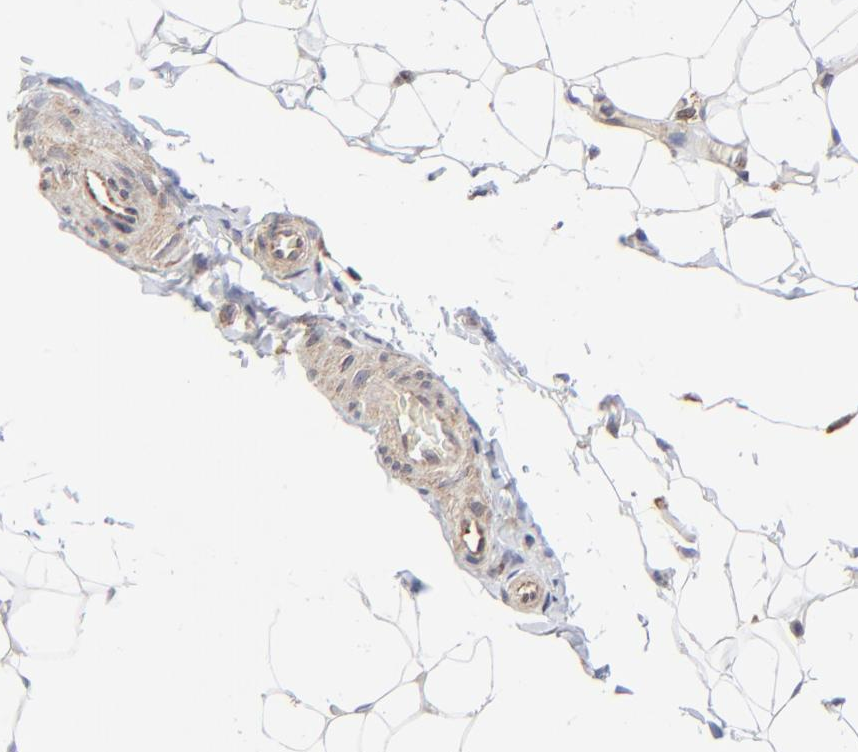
{"staining": {"intensity": "moderate", "quantity": "<25%", "location": "cytoplasmic/membranous"}, "tissue": "adipose tissue", "cell_type": "Adipocytes", "image_type": "normal", "snomed": [{"axis": "morphology", "description": "Normal tissue, NOS"}, {"axis": "topography", "description": "Soft tissue"}], "caption": "Immunohistochemistry (IHC) photomicrograph of normal human adipose tissue stained for a protein (brown), which displays low levels of moderate cytoplasmic/membranous expression in about <25% of adipocytes.", "gene": "ELP2", "patient": {"sex": "male", "age": 26}}